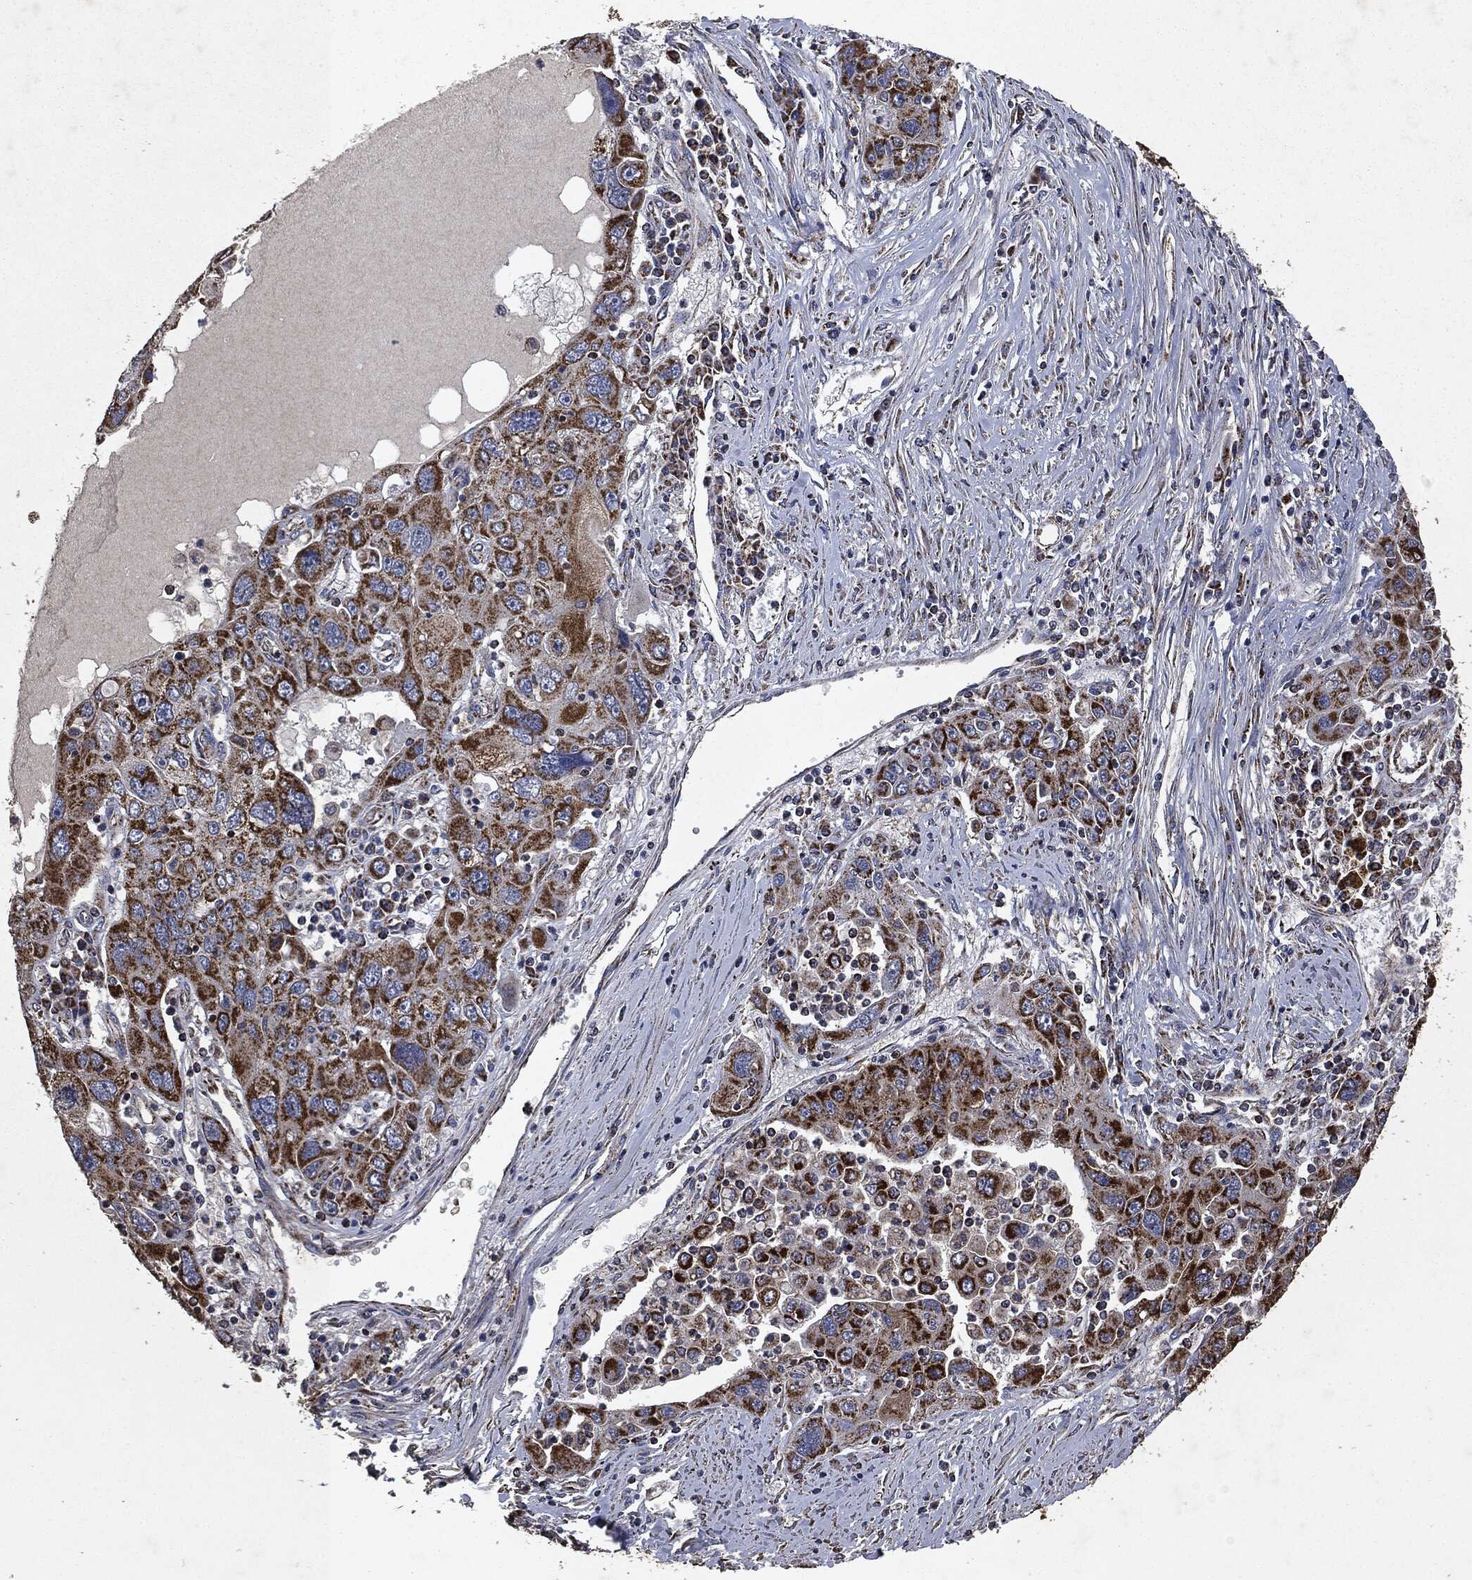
{"staining": {"intensity": "strong", "quantity": ">75%", "location": "cytoplasmic/membranous"}, "tissue": "stomach cancer", "cell_type": "Tumor cells", "image_type": "cancer", "snomed": [{"axis": "morphology", "description": "Adenocarcinoma, NOS"}, {"axis": "topography", "description": "Stomach"}], "caption": "DAB (3,3'-diaminobenzidine) immunohistochemical staining of human stomach adenocarcinoma demonstrates strong cytoplasmic/membranous protein positivity in about >75% of tumor cells.", "gene": "RYK", "patient": {"sex": "male", "age": 56}}